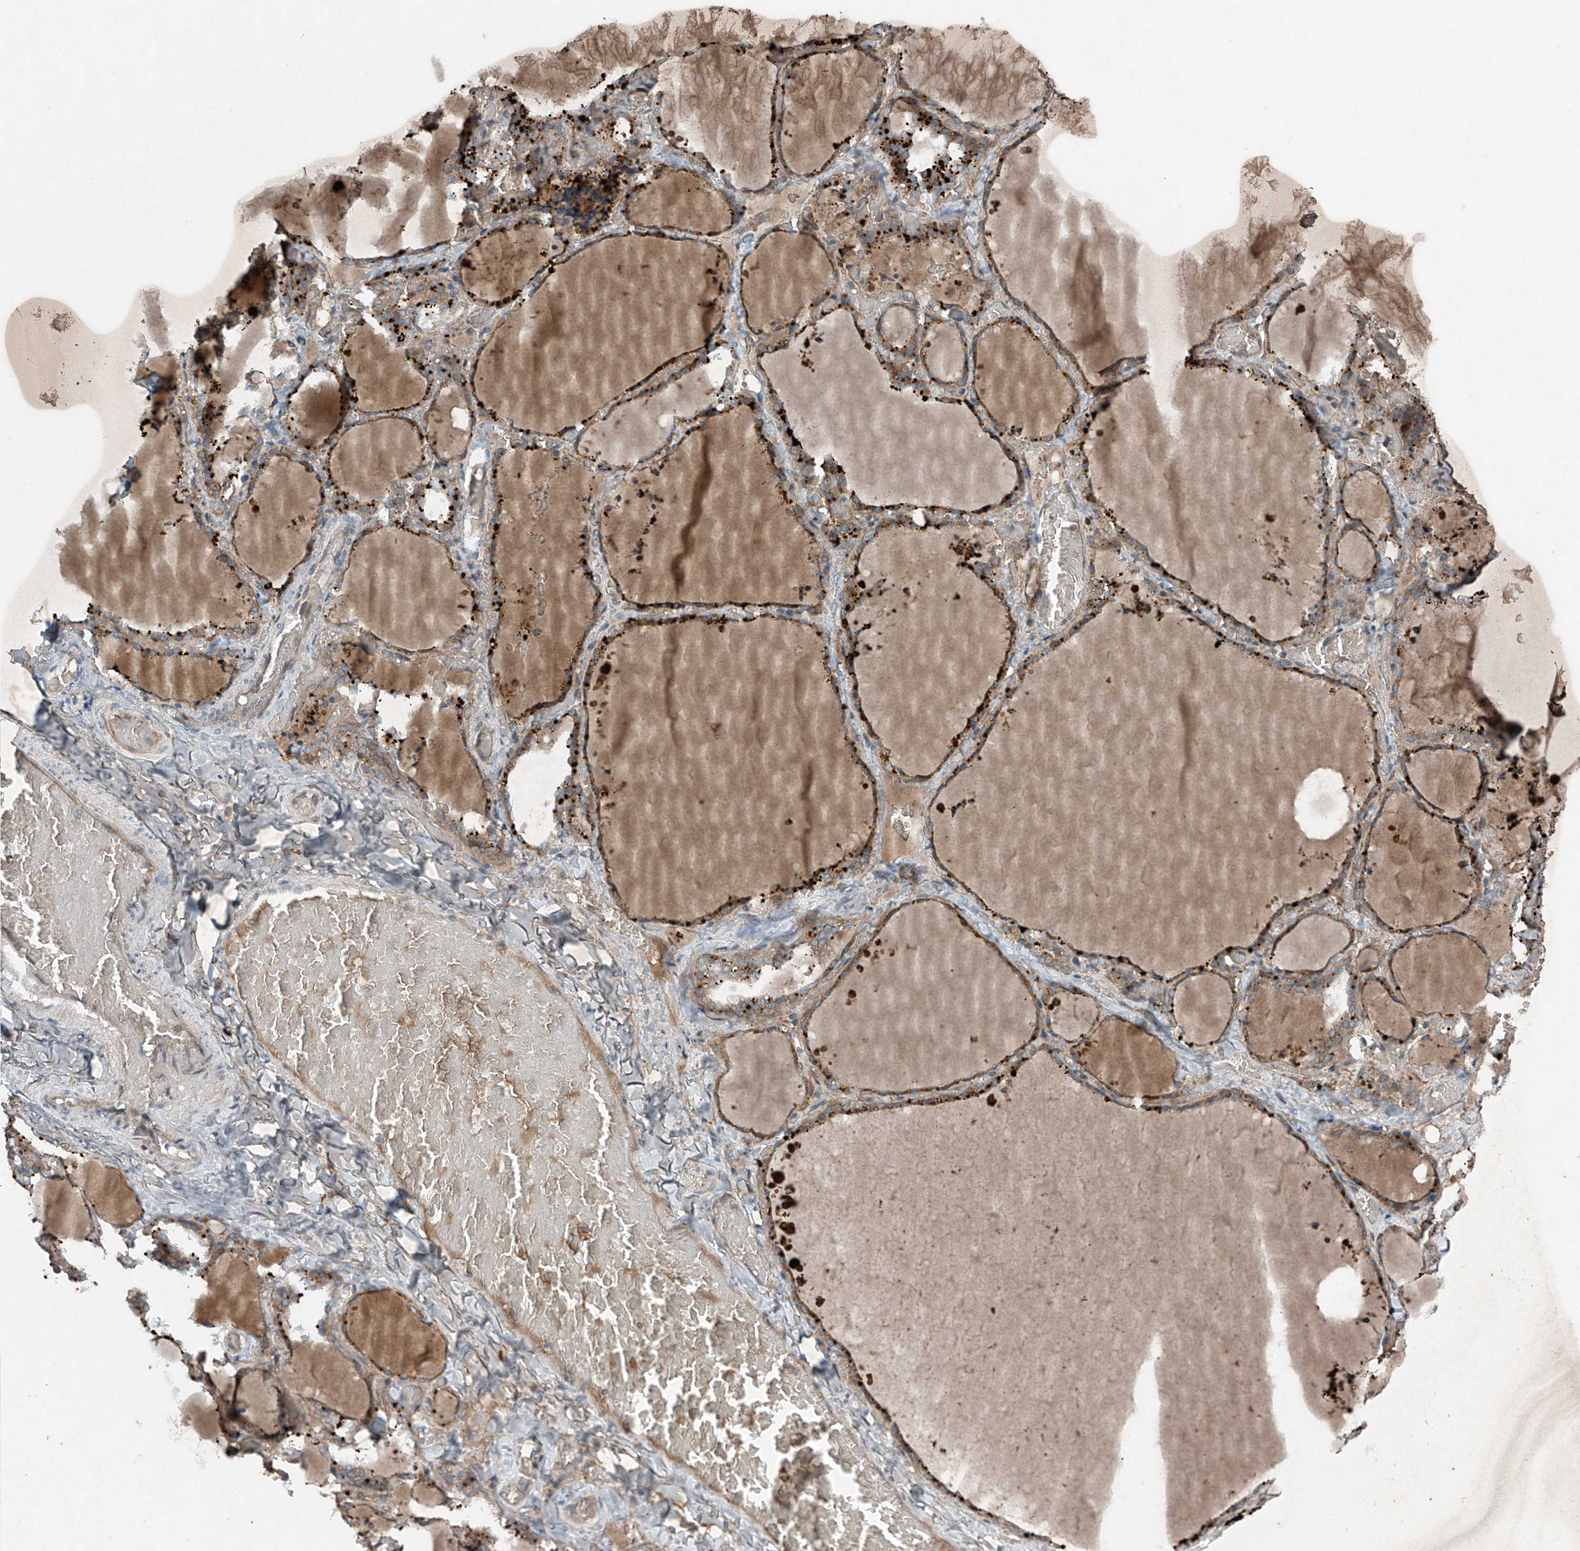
{"staining": {"intensity": "moderate", "quantity": ">75%", "location": "cytoplasmic/membranous"}, "tissue": "thyroid gland", "cell_type": "Glandular cells", "image_type": "normal", "snomed": [{"axis": "morphology", "description": "Normal tissue, NOS"}, {"axis": "topography", "description": "Thyroid gland"}], "caption": "A high-resolution micrograph shows IHC staining of normal thyroid gland, which exhibits moderate cytoplasmic/membranous staining in approximately >75% of glandular cells.", "gene": "FOXRED2", "patient": {"sex": "female", "age": 22}}